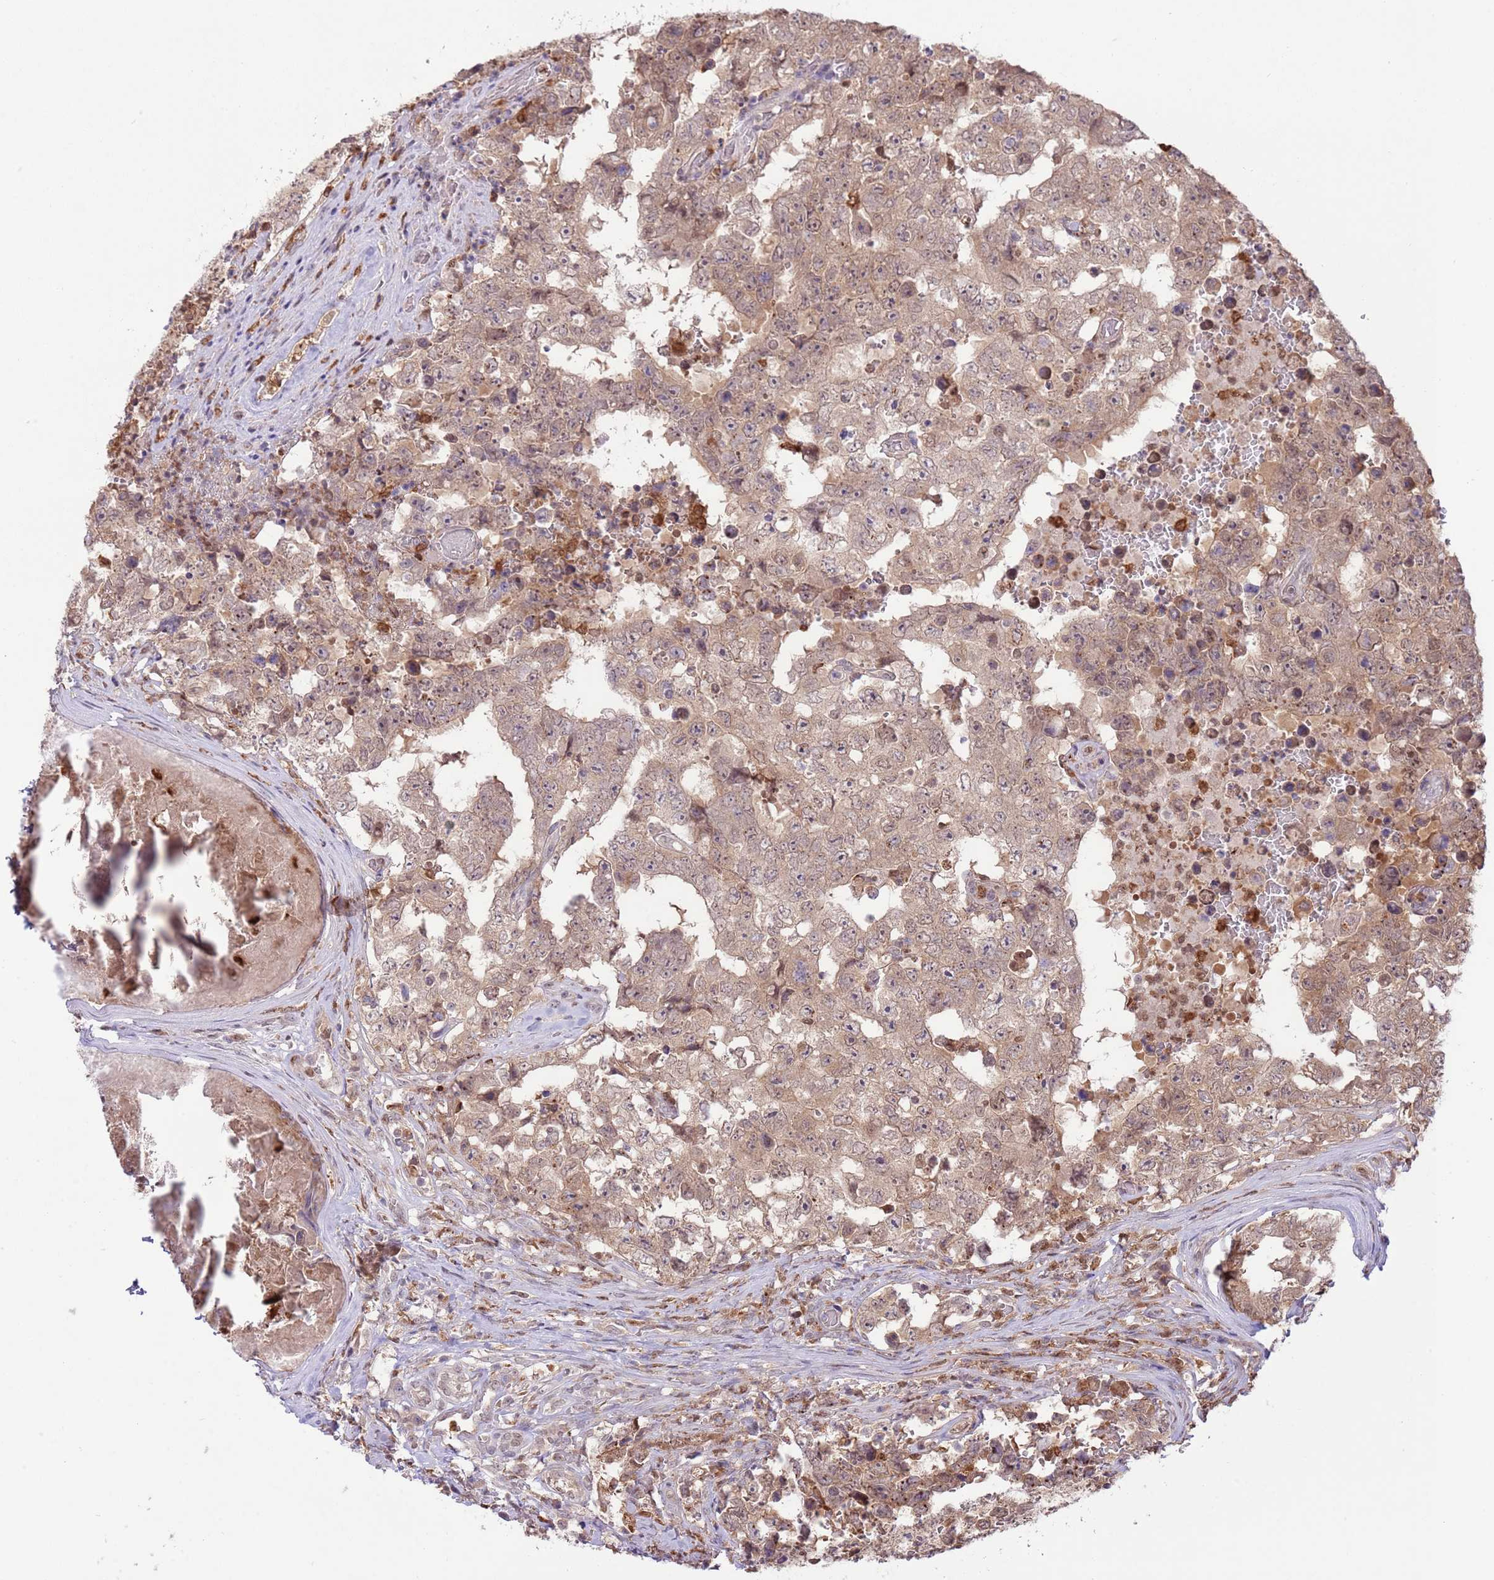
{"staining": {"intensity": "moderate", "quantity": "25%-75%", "location": "cytoplasmic/membranous"}, "tissue": "testis cancer", "cell_type": "Tumor cells", "image_type": "cancer", "snomed": [{"axis": "morphology", "description": "Normal tissue, NOS"}, {"axis": "morphology", "description": "Carcinoma, Embryonal, NOS"}, {"axis": "topography", "description": "Testis"}, {"axis": "topography", "description": "Epididymis"}], "caption": "This histopathology image shows IHC staining of embryonal carcinoma (testis), with medium moderate cytoplasmic/membranous staining in approximately 25%-75% of tumor cells.", "gene": "AMIGO1", "patient": {"sex": "male", "age": 25}}